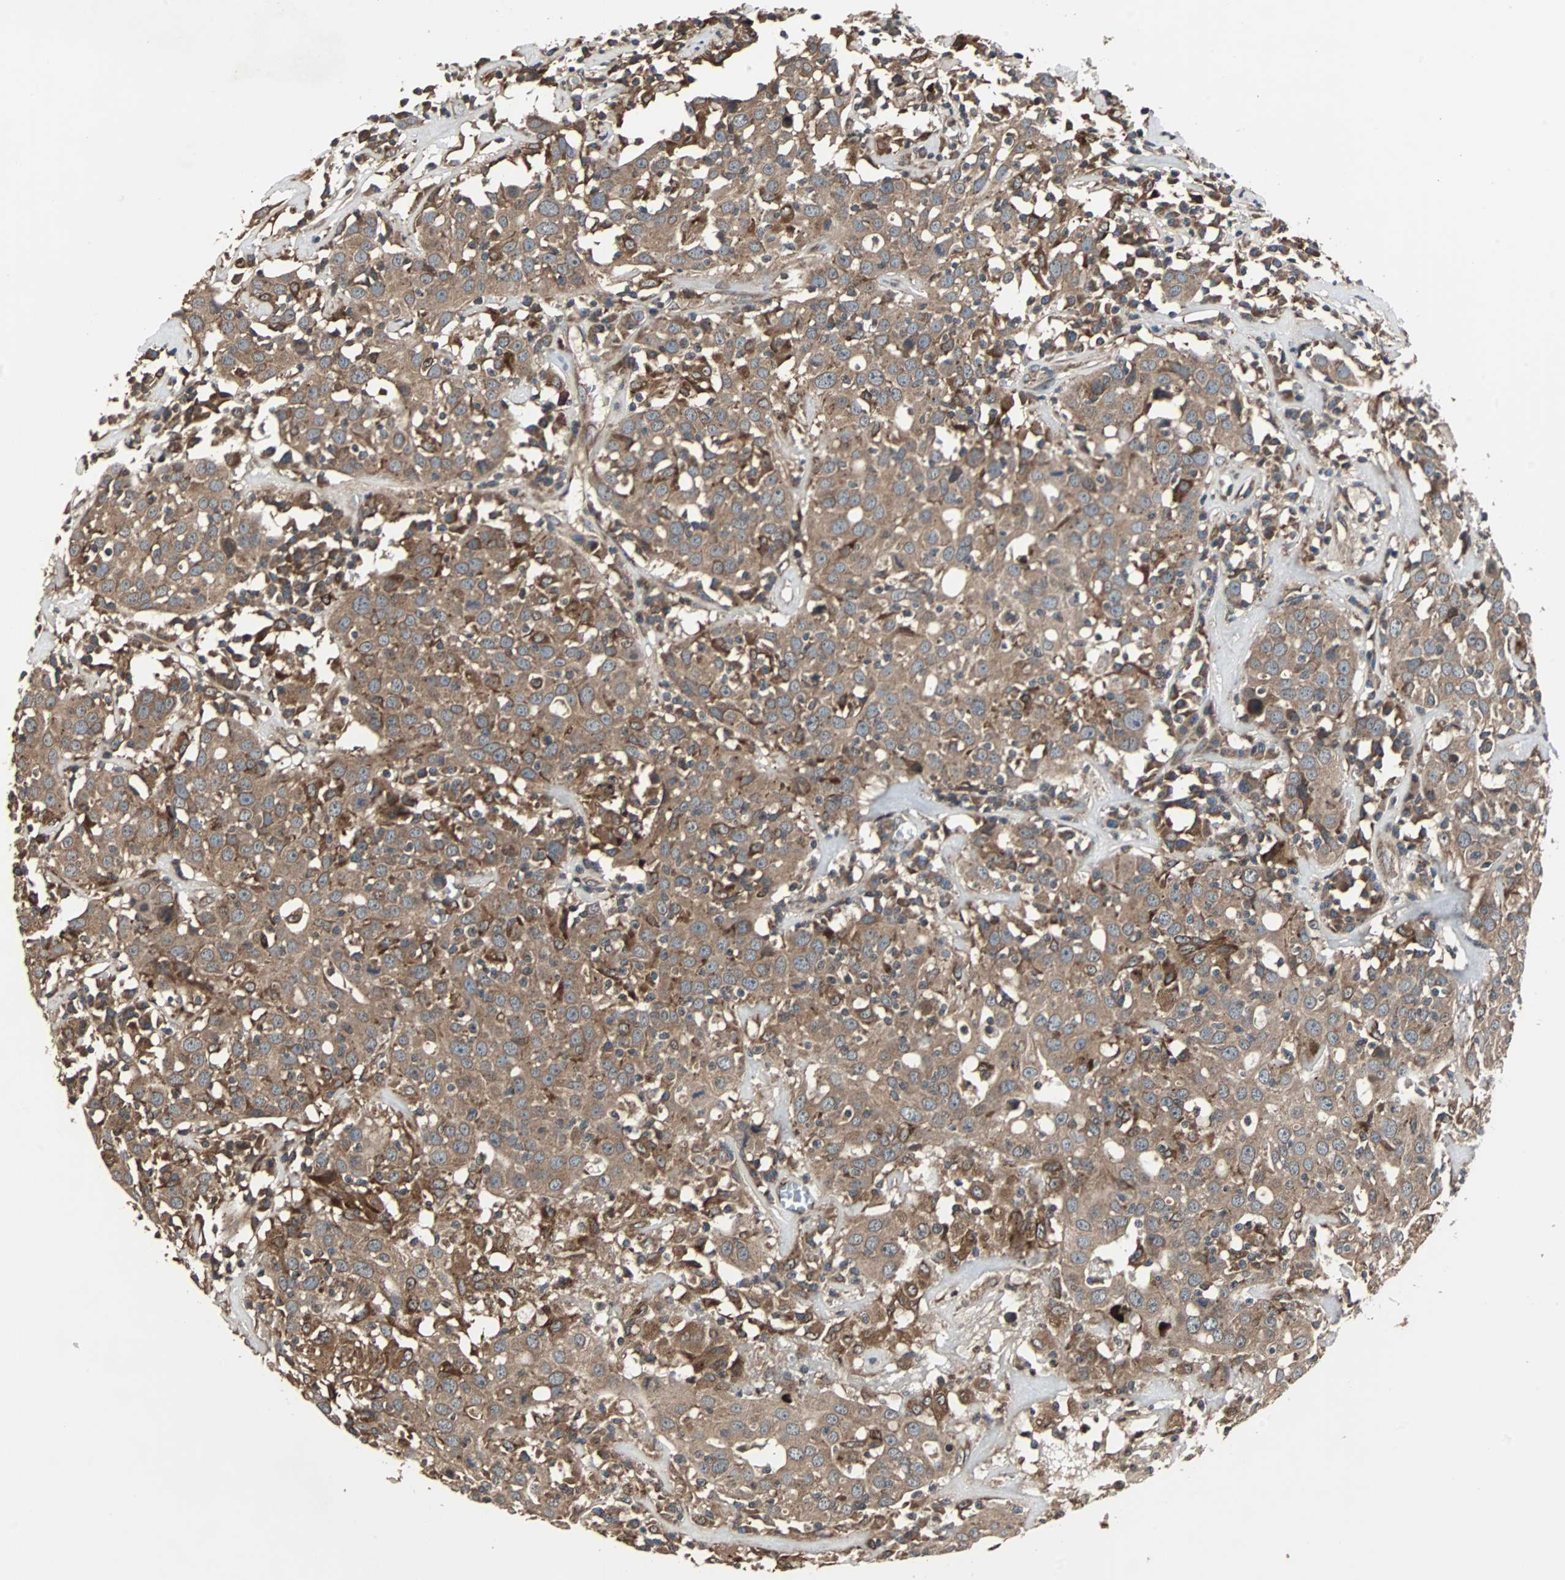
{"staining": {"intensity": "moderate", "quantity": ">75%", "location": "cytoplasmic/membranous"}, "tissue": "head and neck cancer", "cell_type": "Tumor cells", "image_type": "cancer", "snomed": [{"axis": "morphology", "description": "Adenocarcinoma, NOS"}, {"axis": "topography", "description": "Salivary gland"}, {"axis": "topography", "description": "Head-Neck"}], "caption": "IHC image of adenocarcinoma (head and neck) stained for a protein (brown), which displays medium levels of moderate cytoplasmic/membranous positivity in approximately >75% of tumor cells.", "gene": "RAB7A", "patient": {"sex": "female", "age": 65}}